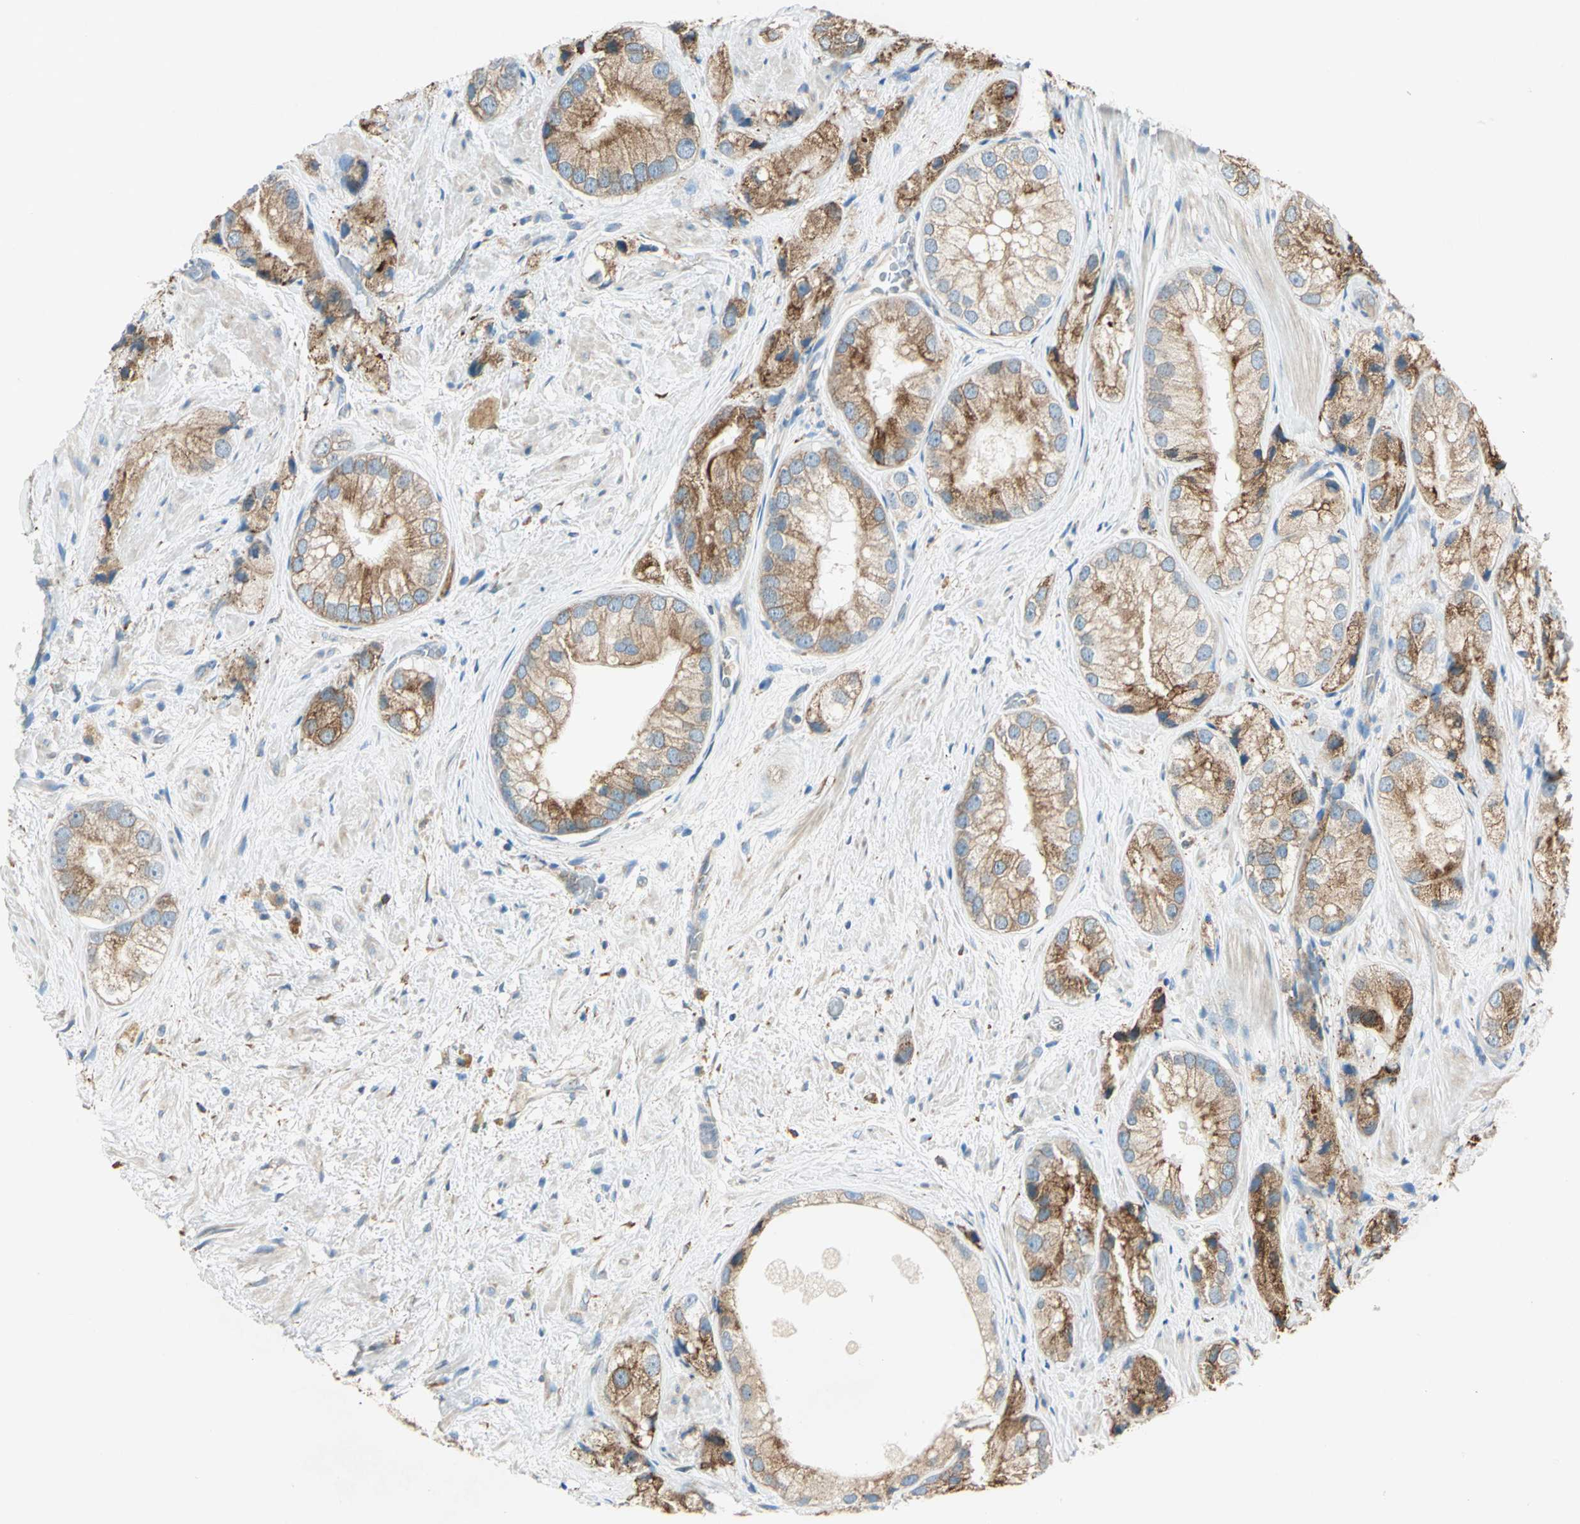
{"staining": {"intensity": "moderate", "quantity": ">75%", "location": "cytoplasmic/membranous"}, "tissue": "prostate cancer", "cell_type": "Tumor cells", "image_type": "cancer", "snomed": [{"axis": "morphology", "description": "Adenocarcinoma, Low grade"}, {"axis": "topography", "description": "Prostate"}], "caption": "Moderate cytoplasmic/membranous staining for a protein is identified in approximately >75% of tumor cells of prostate cancer using immunohistochemistry (IHC).", "gene": "PDIA4", "patient": {"sex": "male", "age": 69}}